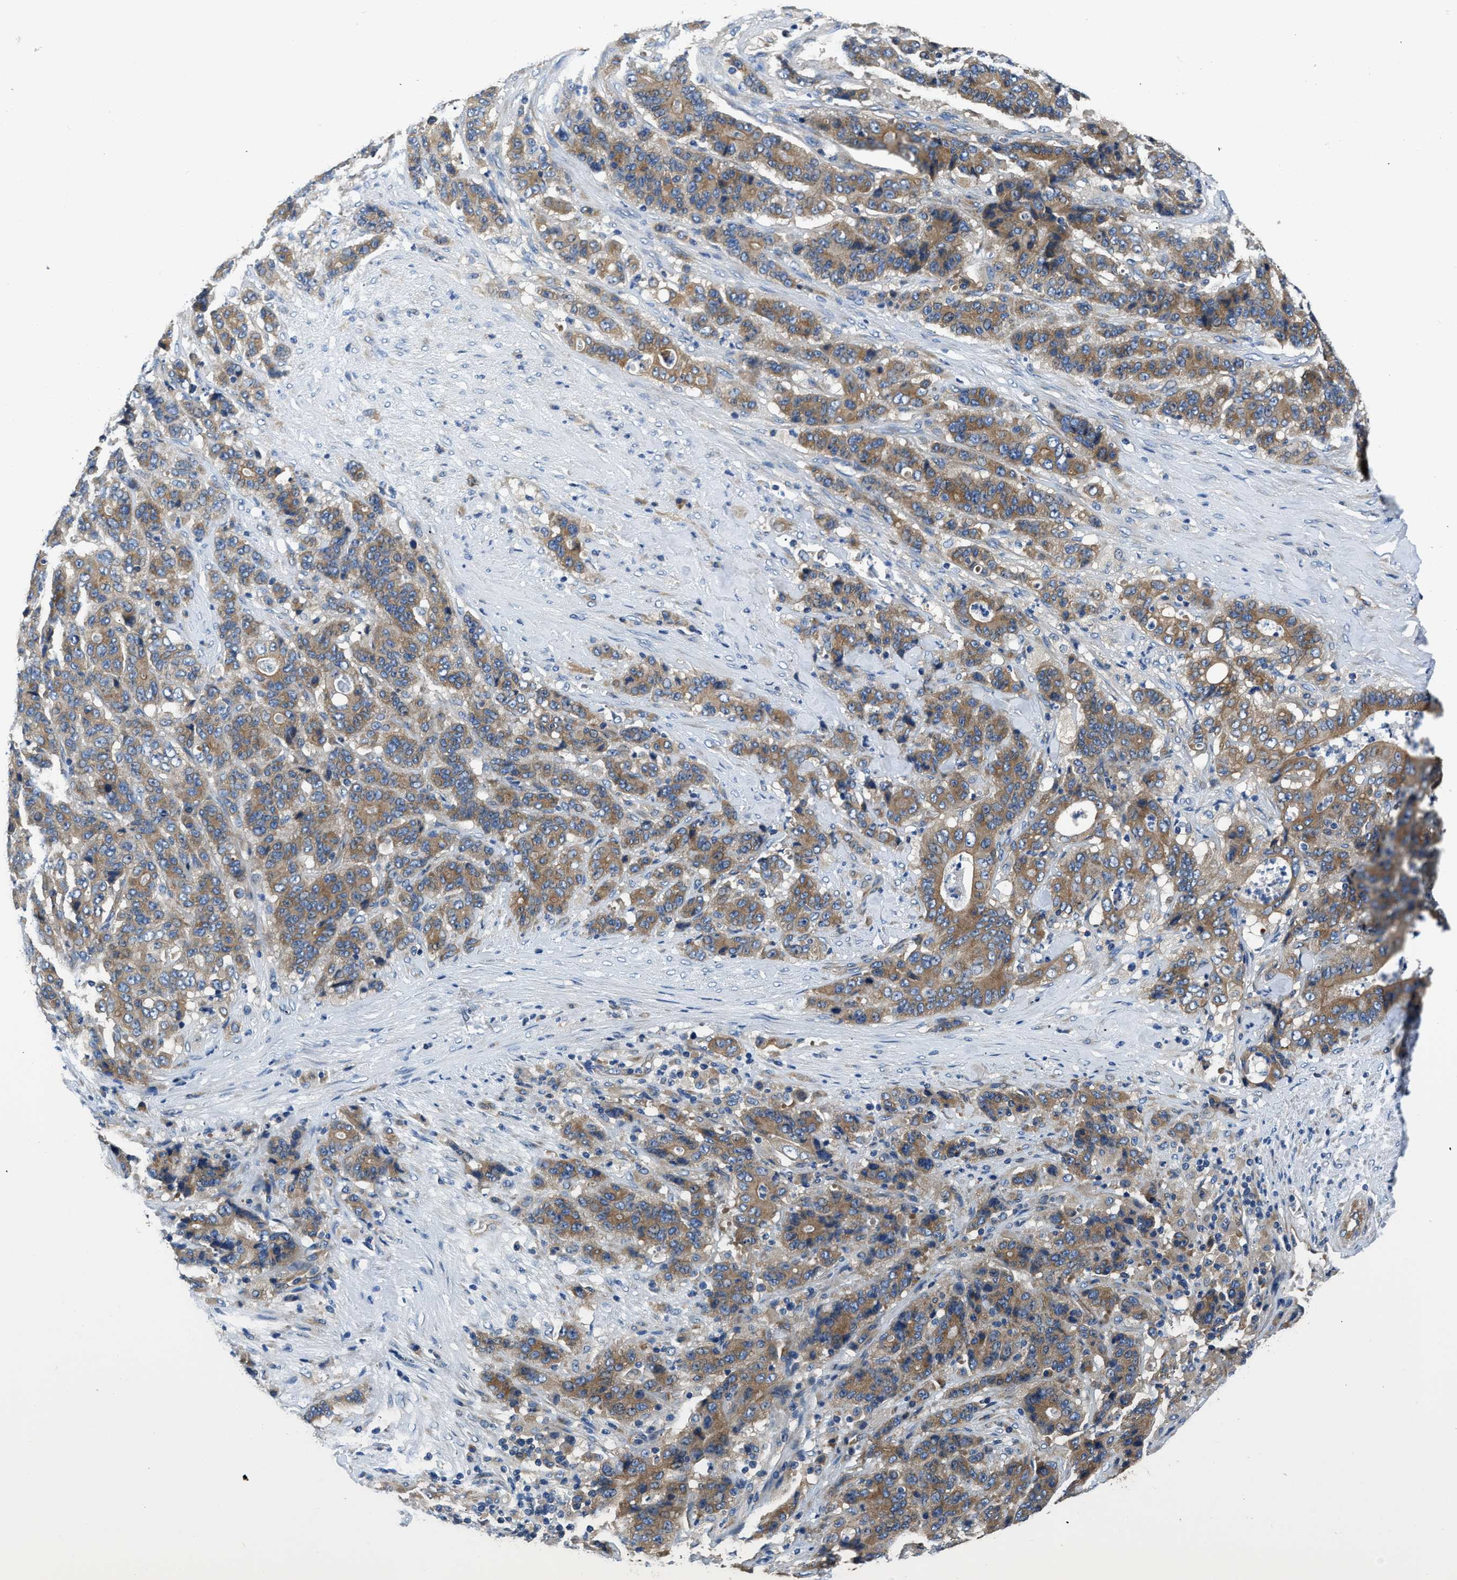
{"staining": {"intensity": "moderate", "quantity": ">75%", "location": "cytoplasmic/membranous"}, "tissue": "stomach cancer", "cell_type": "Tumor cells", "image_type": "cancer", "snomed": [{"axis": "morphology", "description": "Adenocarcinoma, NOS"}, {"axis": "topography", "description": "Stomach"}], "caption": "Stomach adenocarcinoma stained for a protein reveals moderate cytoplasmic/membranous positivity in tumor cells.", "gene": "CSDE1", "patient": {"sex": "female", "age": 73}}